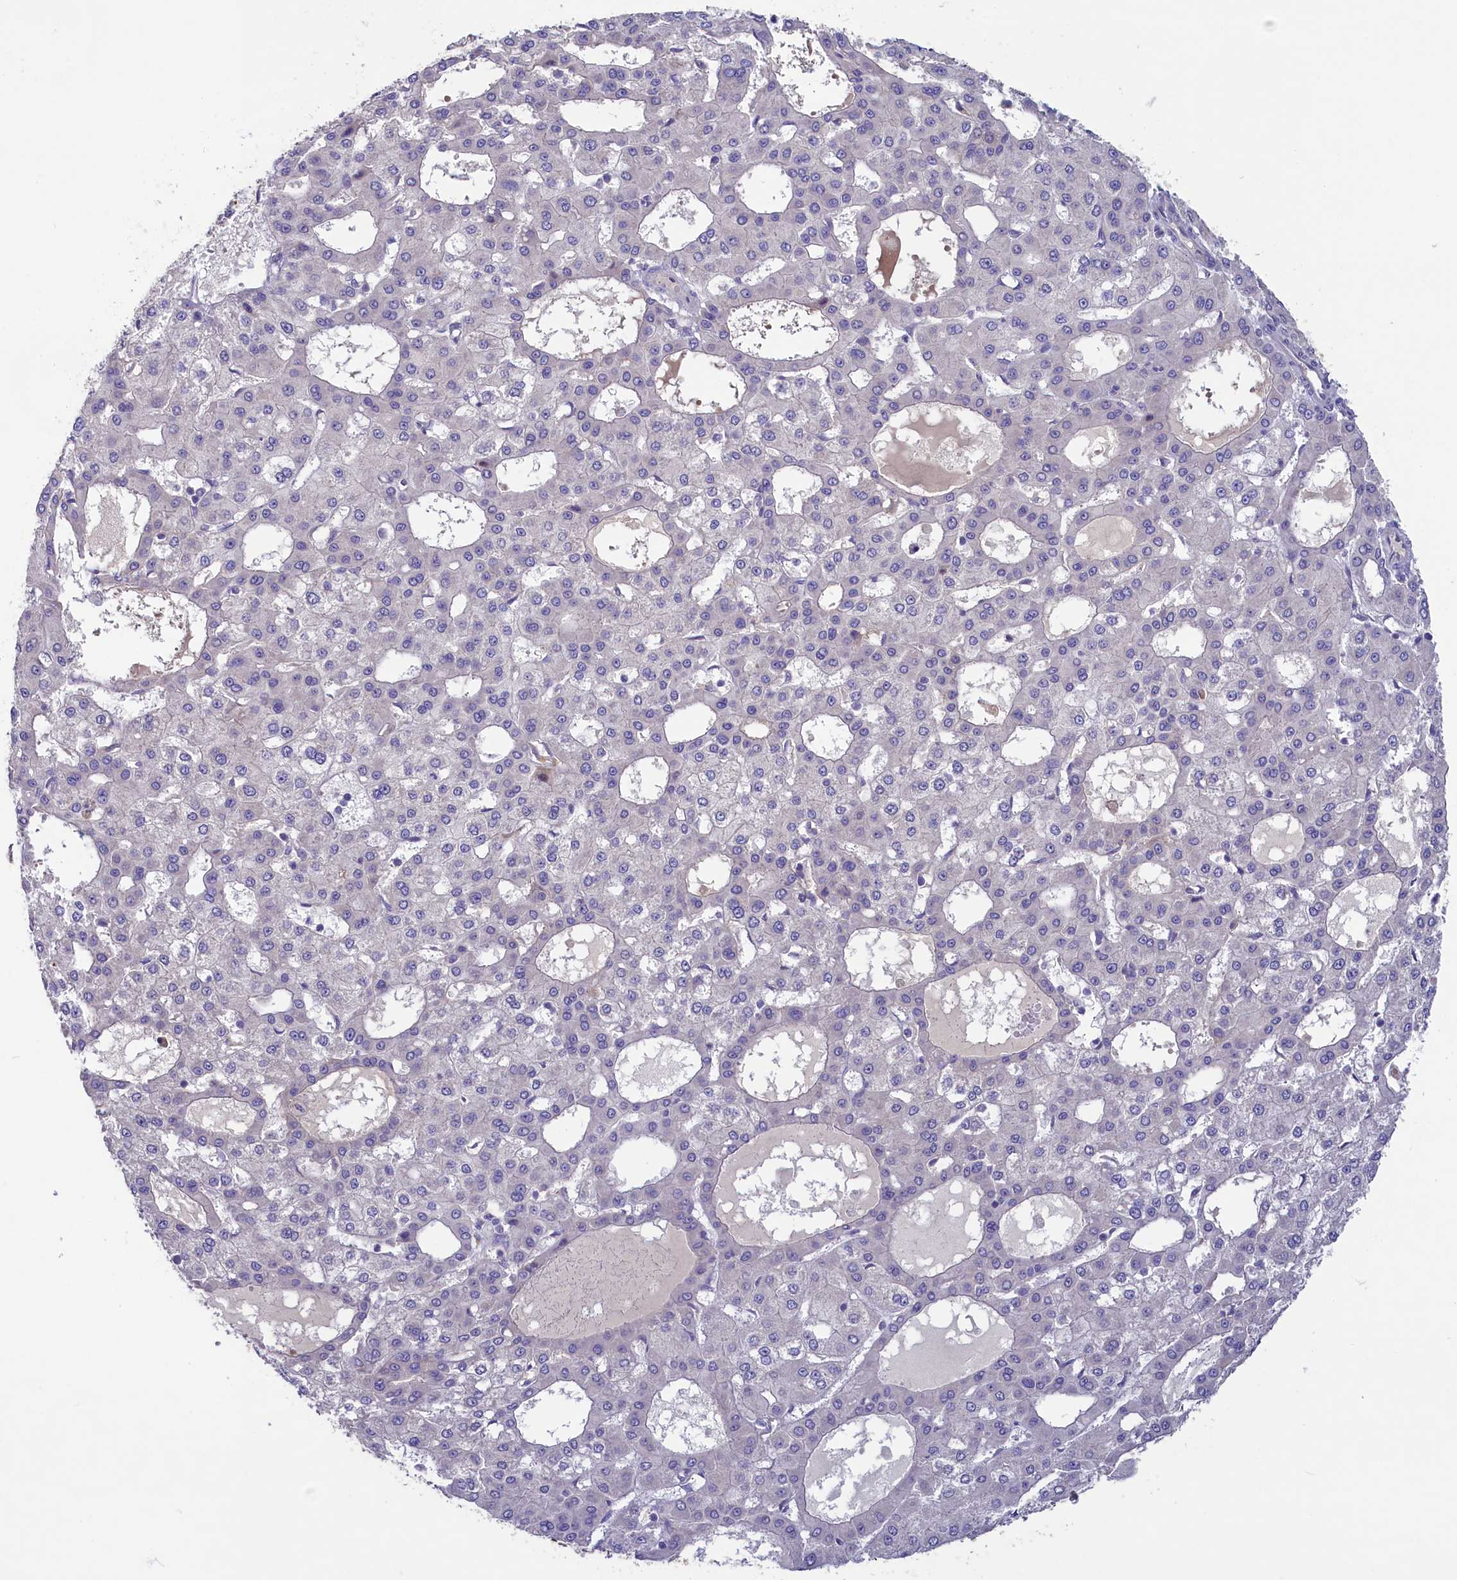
{"staining": {"intensity": "negative", "quantity": "none", "location": "none"}, "tissue": "liver cancer", "cell_type": "Tumor cells", "image_type": "cancer", "snomed": [{"axis": "morphology", "description": "Carcinoma, Hepatocellular, NOS"}, {"axis": "topography", "description": "Liver"}], "caption": "A high-resolution photomicrograph shows immunohistochemistry staining of liver cancer, which exhibits no significant expression in tumor cells. (Immunohistochemistry, brightfield microscopy, high magnification).", "gene": "CD99L2", "patient": {"sex": "male", "age": 47}}